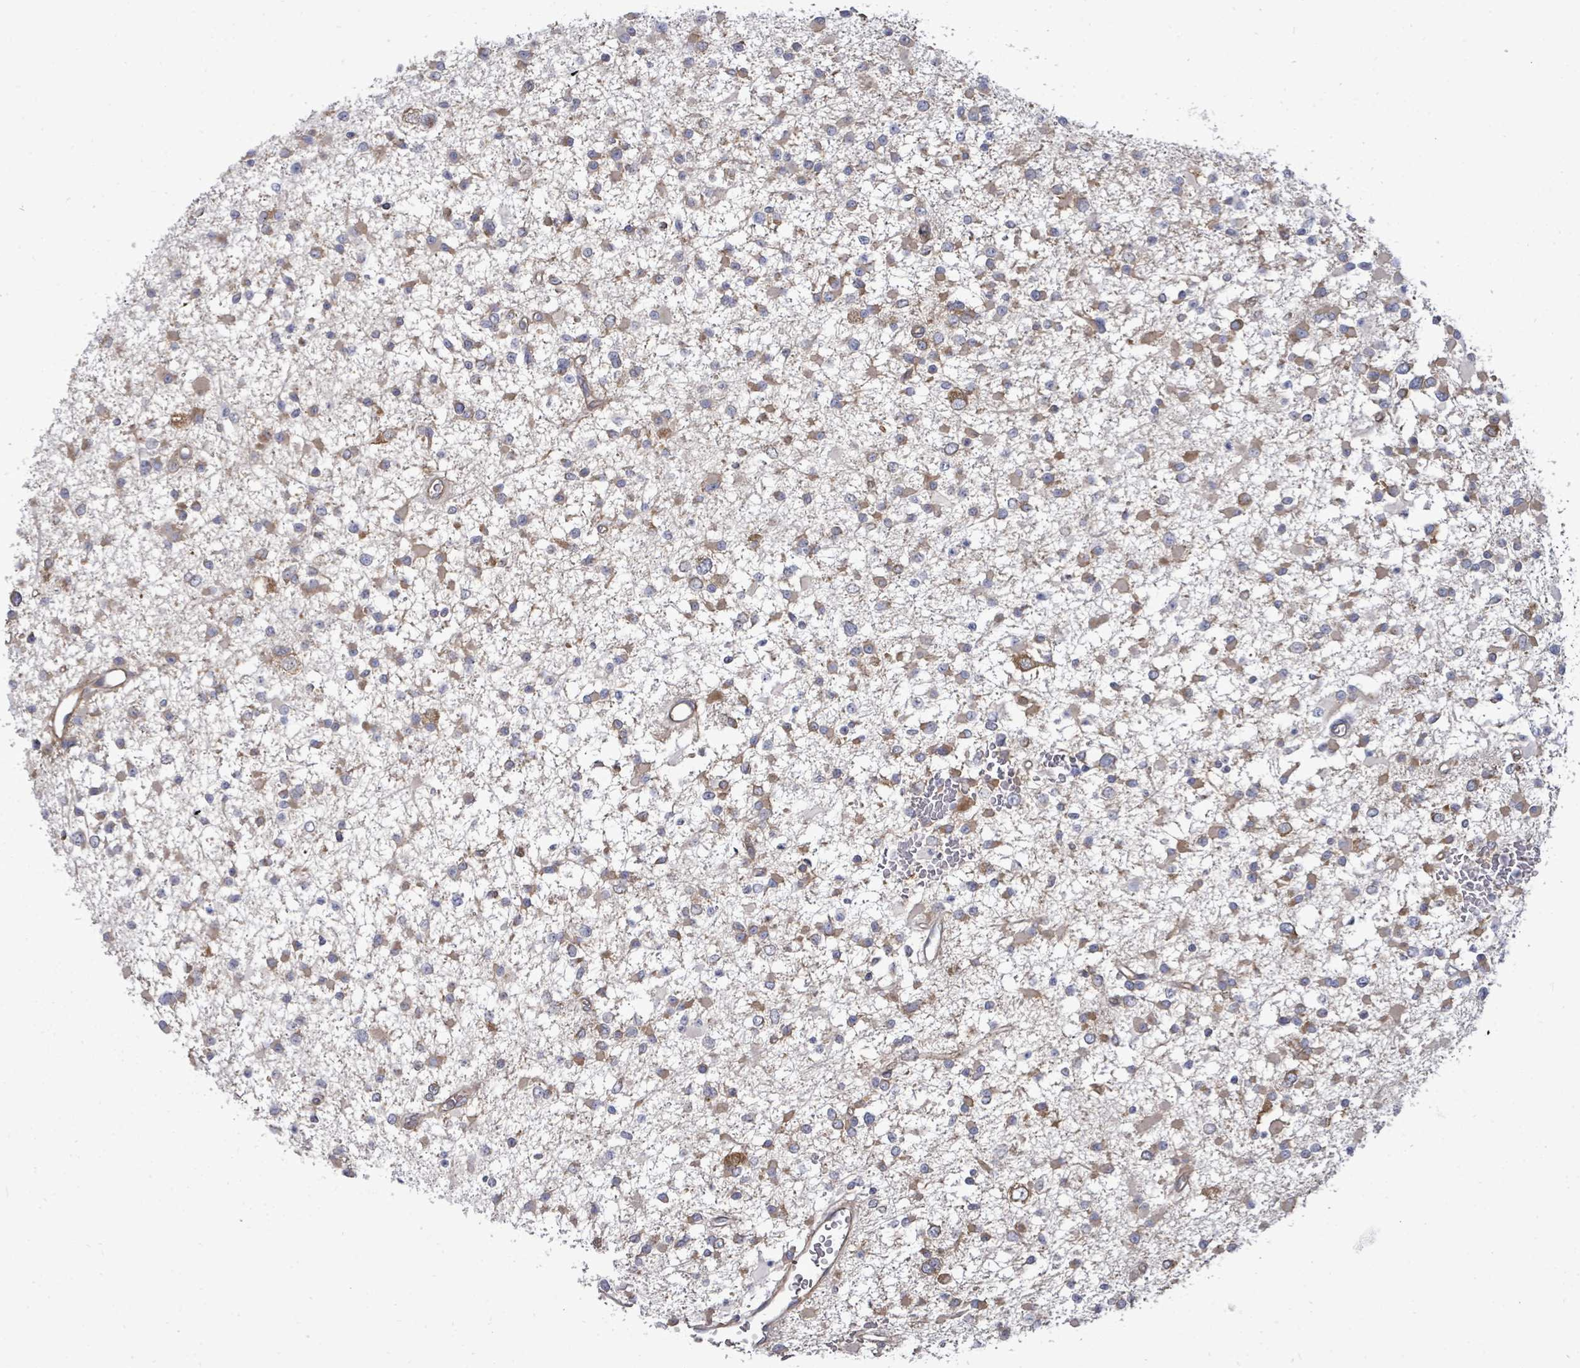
{"staining": {"intensity": "moderate", "quantity": "25%-75%", "location": "cytoplasmic/membranous"}, "tissue": "glioma", "cell_type": "Tumor cells", "image_type": "cancer", "snomed": [{"axis": "morphology", "description": "Glioma, malignant, Low grade"}, {"axis": "topography", "description": "Brain"}], "caption": "Human malignant glioma (low-grade) stained with a protein marker exhibits moderate staining in tumor cells.", "gene": "EIF3C", "patient": {"sex": "female", "age": 22}}